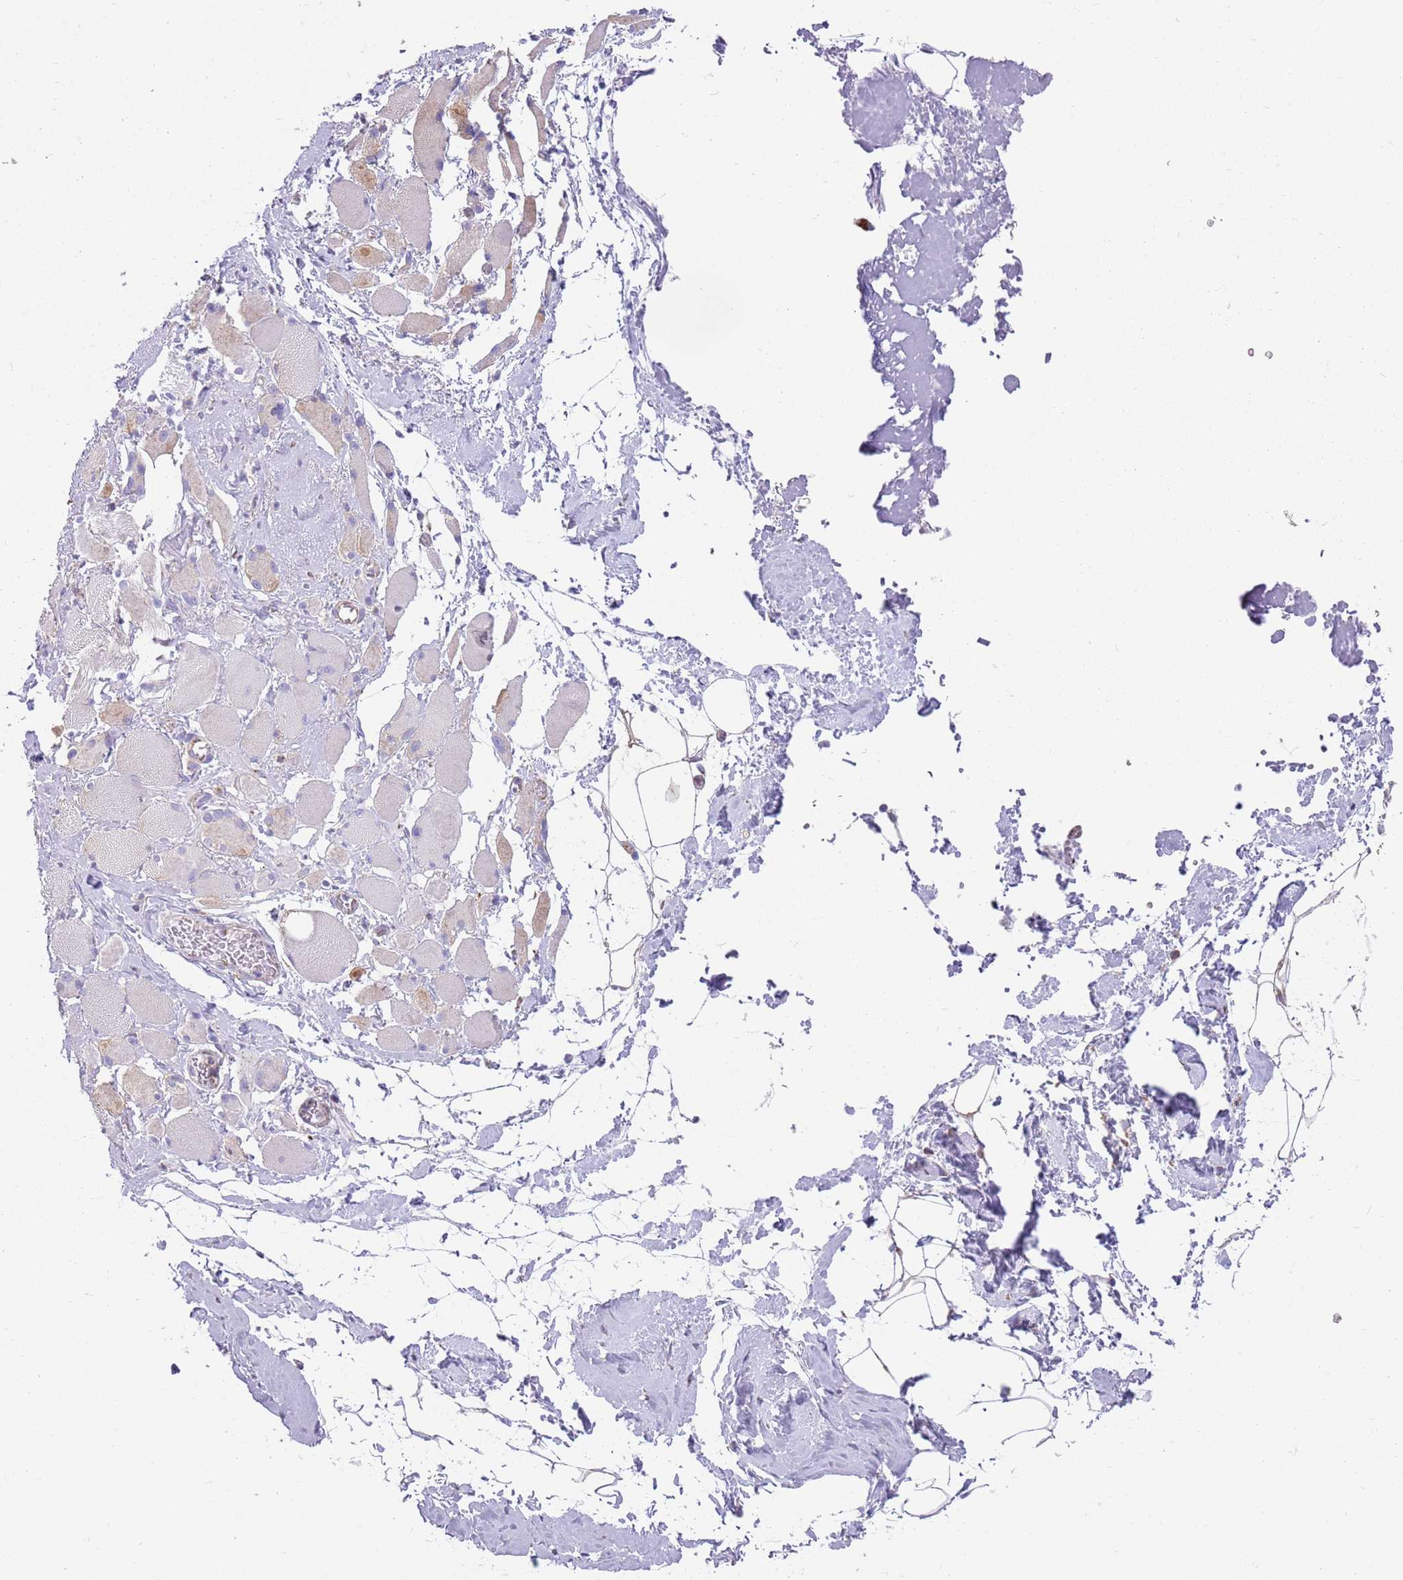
{"staining": {"intensity": "weak", "quantity": "<25%", "location": "cytoplasmic/membranous"}, "tissue": "skeletal muscle", "cell_type": "Myocytes", "image_type": "normal", "snomed": [{"axis": "morphology", "description": "Normal tissue, NOS"}, {"axis": "morphology", "description": "Basal cell carcinoma"}, {"axis": "topography", "description": "Skeletal muscle"}], "caption": "Photomicrograph shows no protein staining in myocytes of unremarkable skeletal muscle. (Stains: DAB IHC with hematoxylin counter stain, Microscopy: brightfield microscopy at high magnification).", "gene": "TTLL1", "patient": {"sex": "female", "age": 64}}